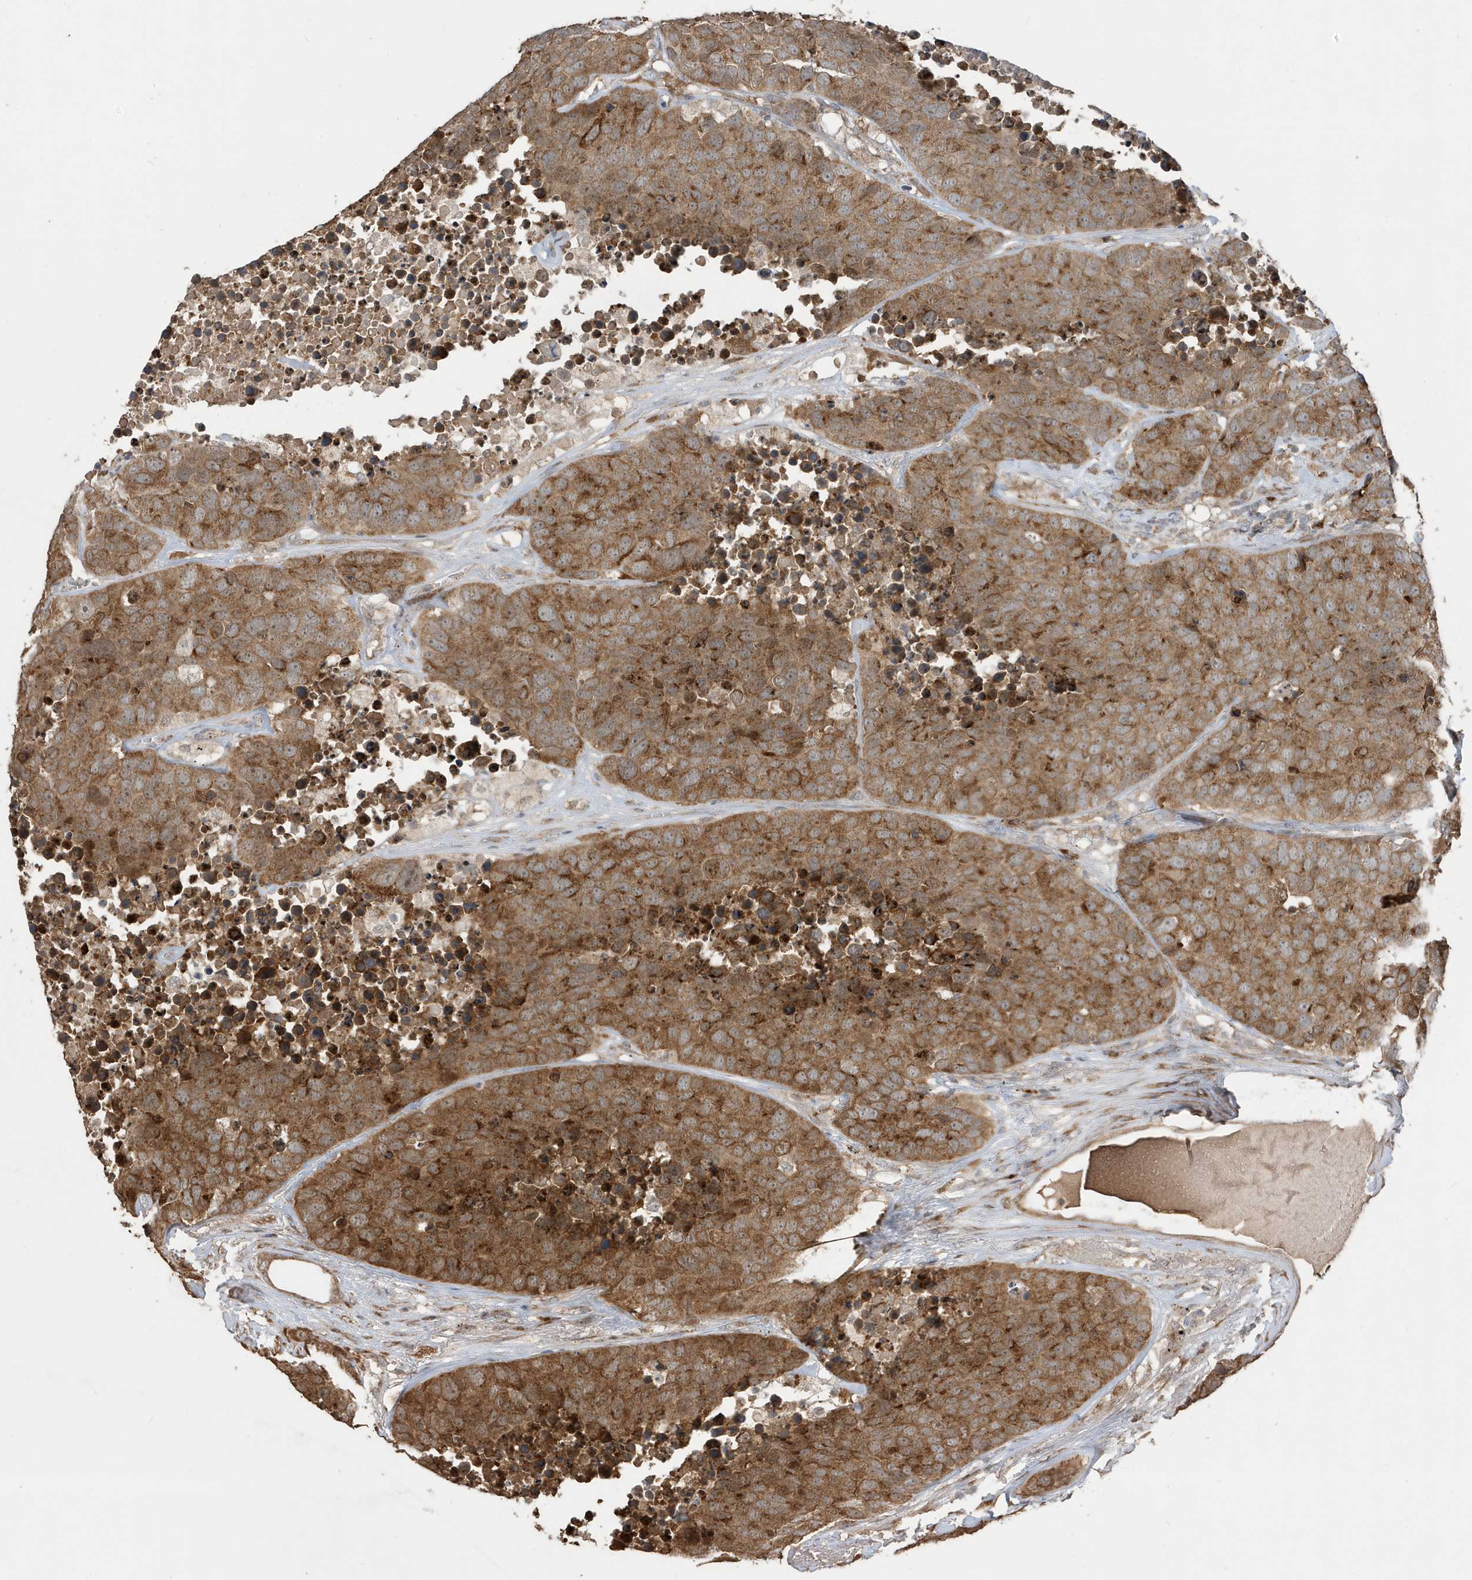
{"staining": {"intensity": "strong", "quantity": ">75%", "location": "cytoplasmic/membranous"}, "tissue": "carcinoid", "cell_type": "Tumor cells", "image_type": "cancer", "snomed": [{"axis": "morphology", "description": "Carcinoid, malignant, NOS"}, {"axis": "topography", "description": "Lung"}], "caption": "Immunohistochemistry histopathology image of carcinoid stained for a protein (brown), which shows high levels of strong cytoplasmic/membranous staining in about >75% of tumor cells.", "gene": "RER1", "patient": {"sex": "male", "age": 60}}